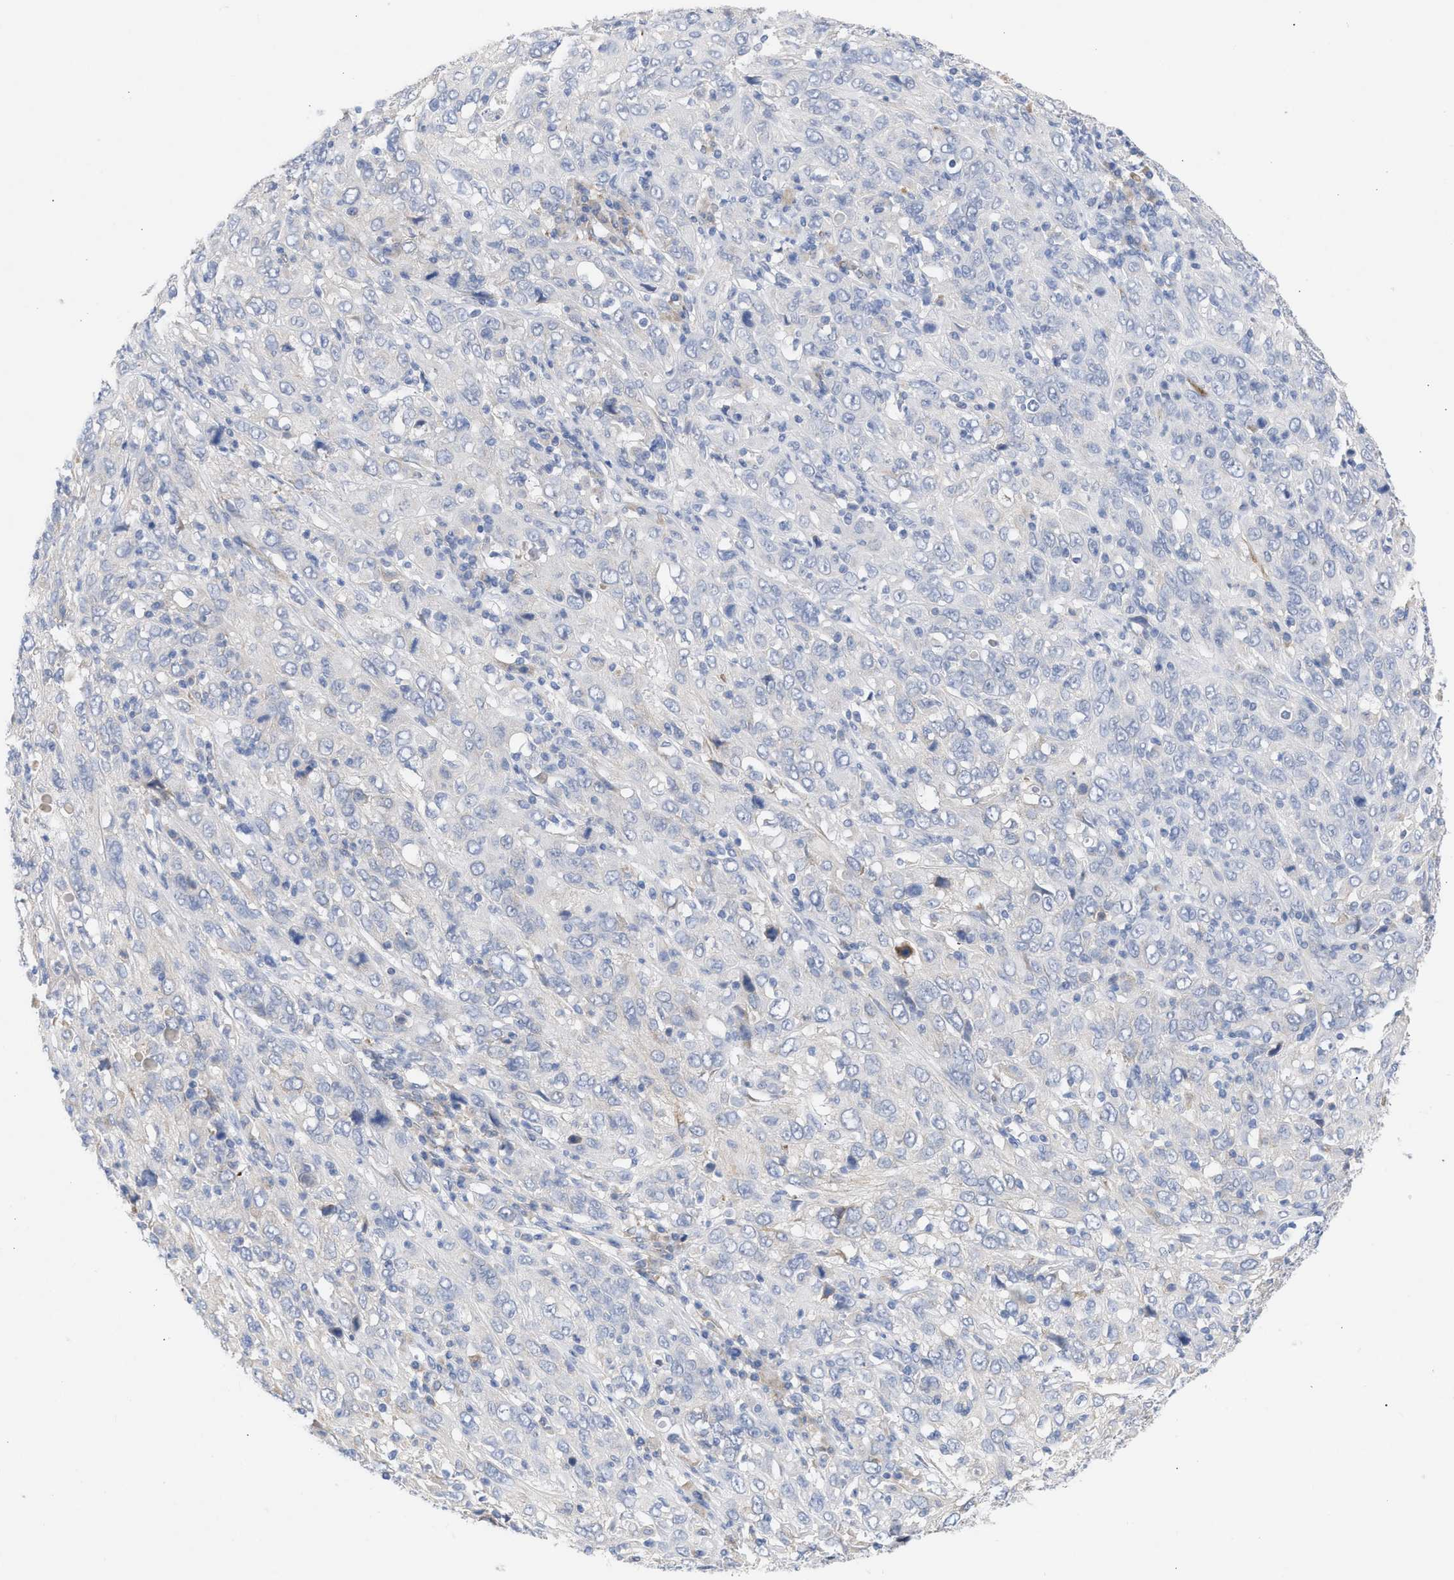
{"staining": {"intensity": "negative", "quantity": "none", "location": "none"}, "tissue": "cervical cancer", "cell_type": "Tumor cells", "image_type": "cancer", "snomed": [{"axis": "morphology", "description": "Squamous cell carcinoma, NOS"}, {"axis": "topography", "description": "Cervix"}], "caption": "Image shows no protein staining in tumor cells of cervical cancer tissue.", "gene": "SELENOM", "patient": {"sex": "female", "age": 46}}